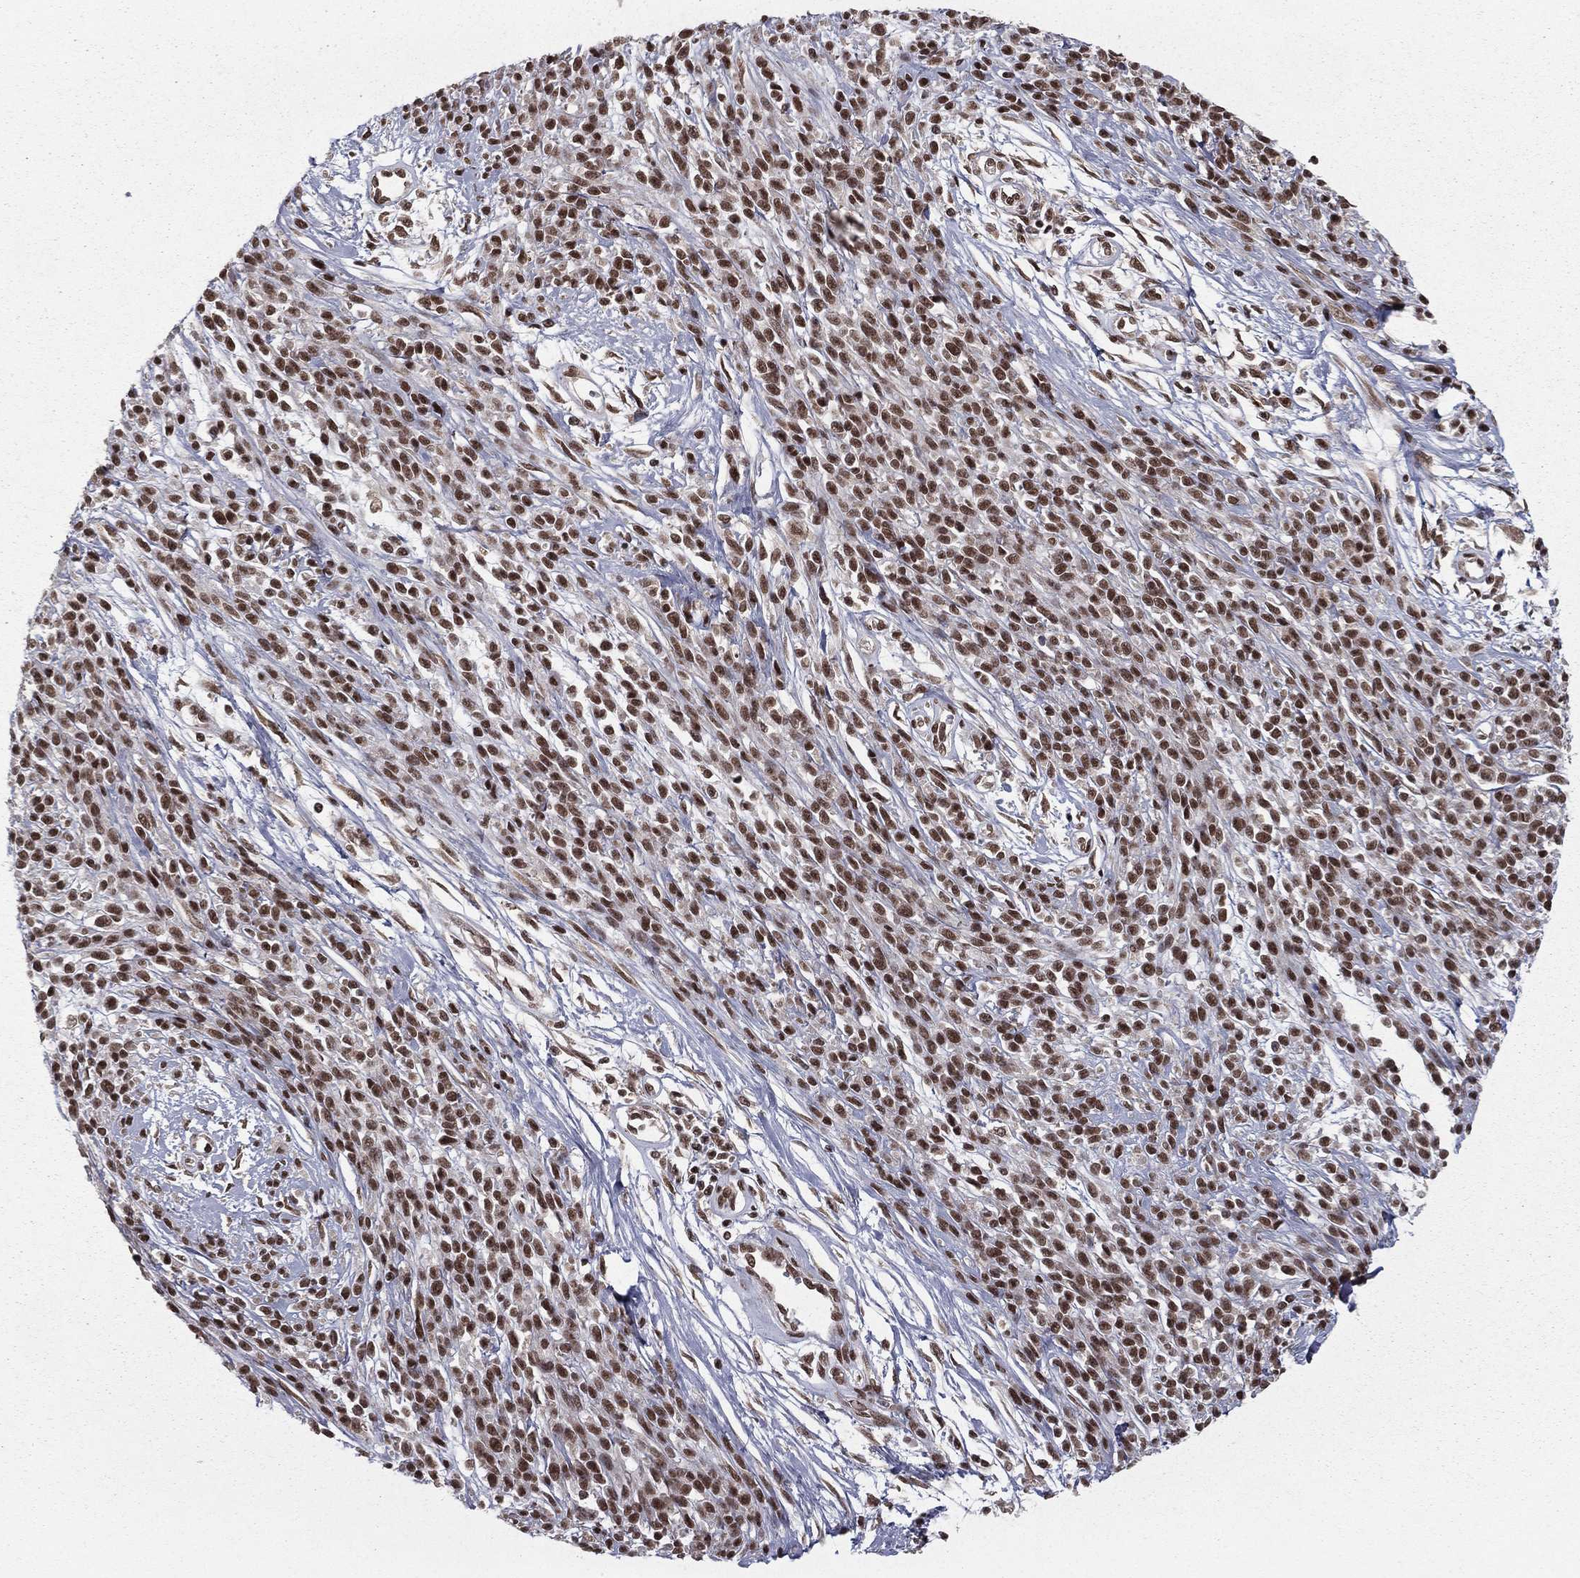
{"staining": {"intensity": "strong", "quantity": ">75%", "location": "nuclear"}, "tissue": "melanoma", "cell_type": "Tumor cells", "image_type": "cancer", "snomed": [{"axis": "morphology", "description": "Malignant melanoma, NOS"}, {"axis": "topography", "description": "Skin"}, {"axis": "topography", "description": "Skin of trunk"}], "caption": "A high-resolution micrograph shows immunohistochemistry staining of malignant melanoma, which exhibits strong nuclear positivity in approximately >75% of tumor cells. The staining was performed using DAB, with brown indicating positive protein expression. Nuclei are stained blue with hematoxylin.", "gene": "NFYB", "patient": {"sex": "male", "age": 74}}